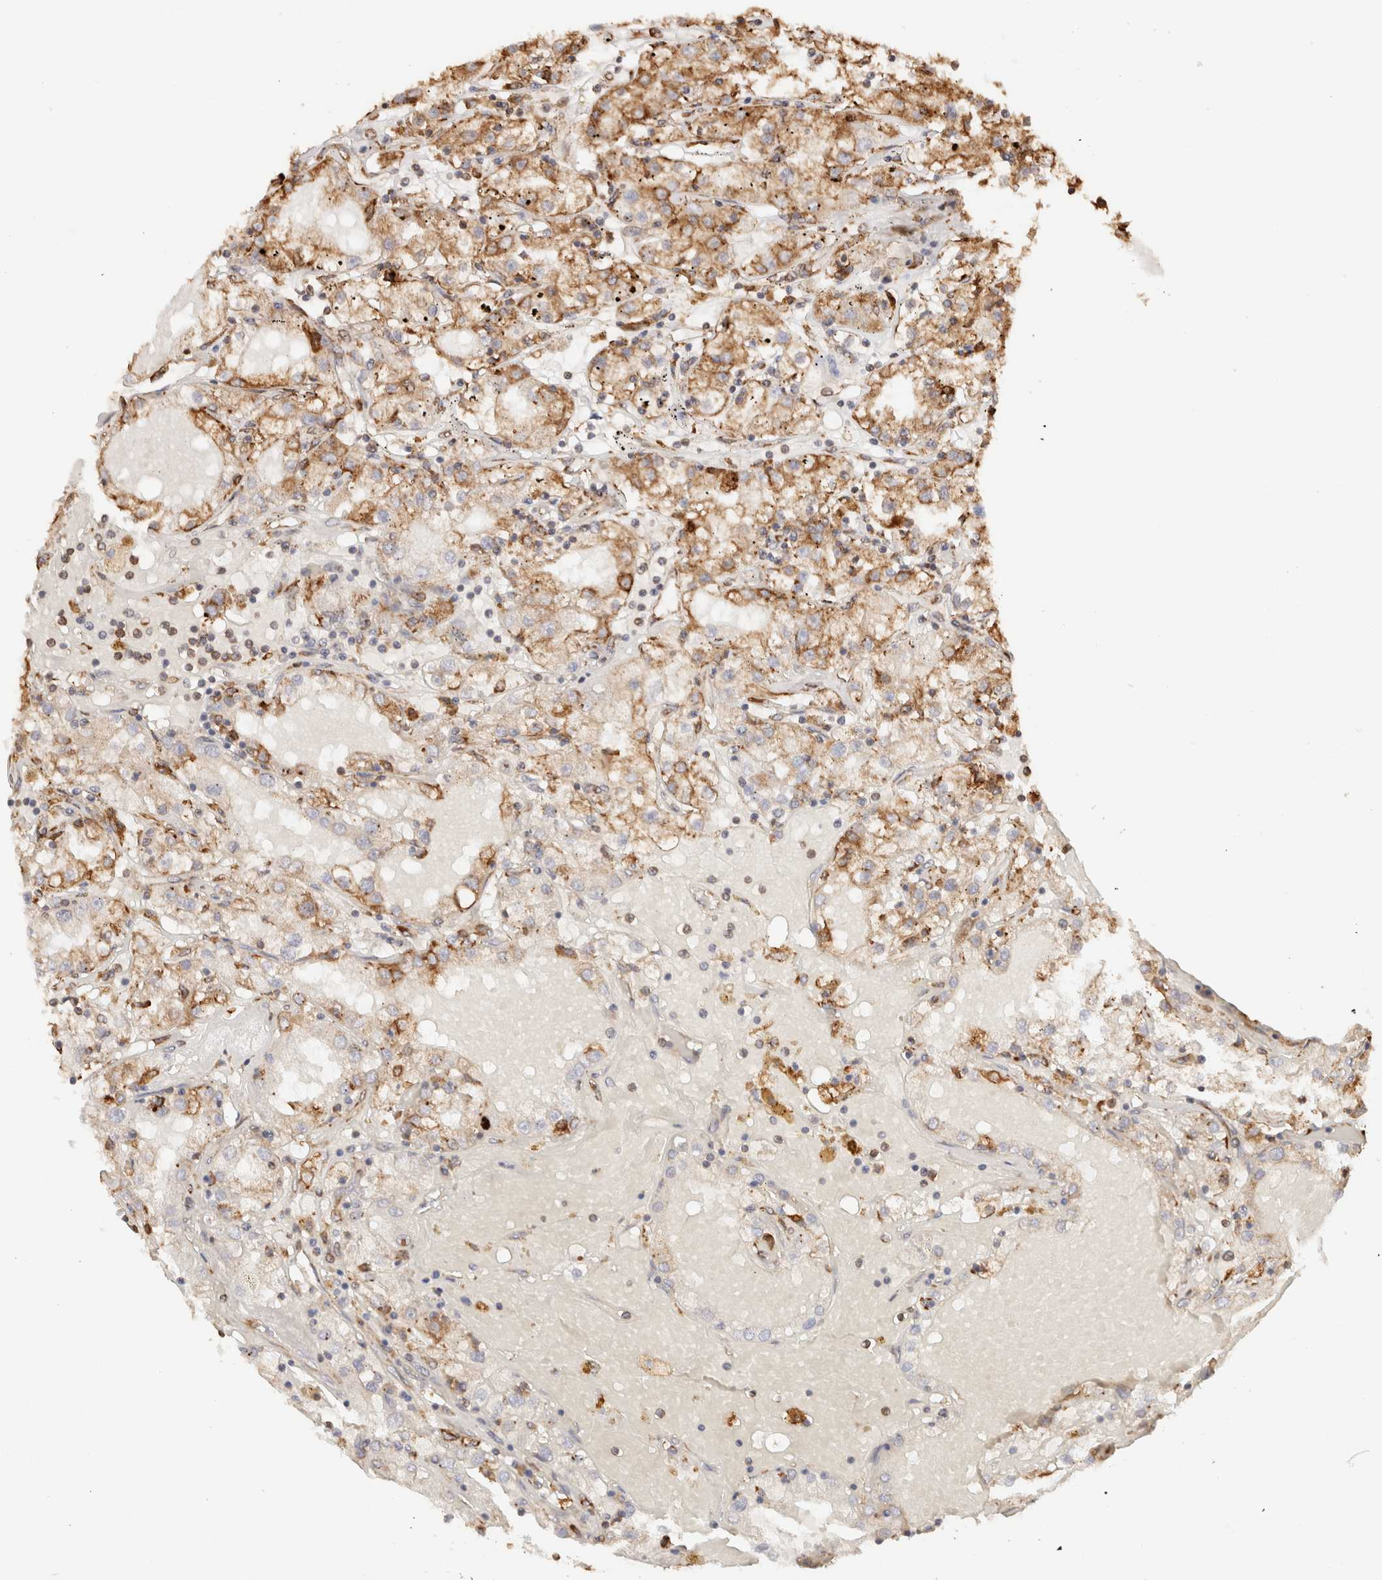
{"staining": {"intensity": "moderate", "quantity": ">75%", "location": "cytoplasmic/membranous"}, "tissue": "renal cancer", "cell_type": "Tumor cells", "image_type": "cancer", "snomed": [{"axis": "morphology", "description": "Adenocarcinoma, NOS"}, {"axis": "topography", "description": "Kidney"}], "caption": "Protein staining displays moderate cytoplasmic/membranous staining in about >75% of tumor cells in renal cancer (adenocarcinoma).", "gene": "FER", "patient": {"sex": "male", "age": 56}}